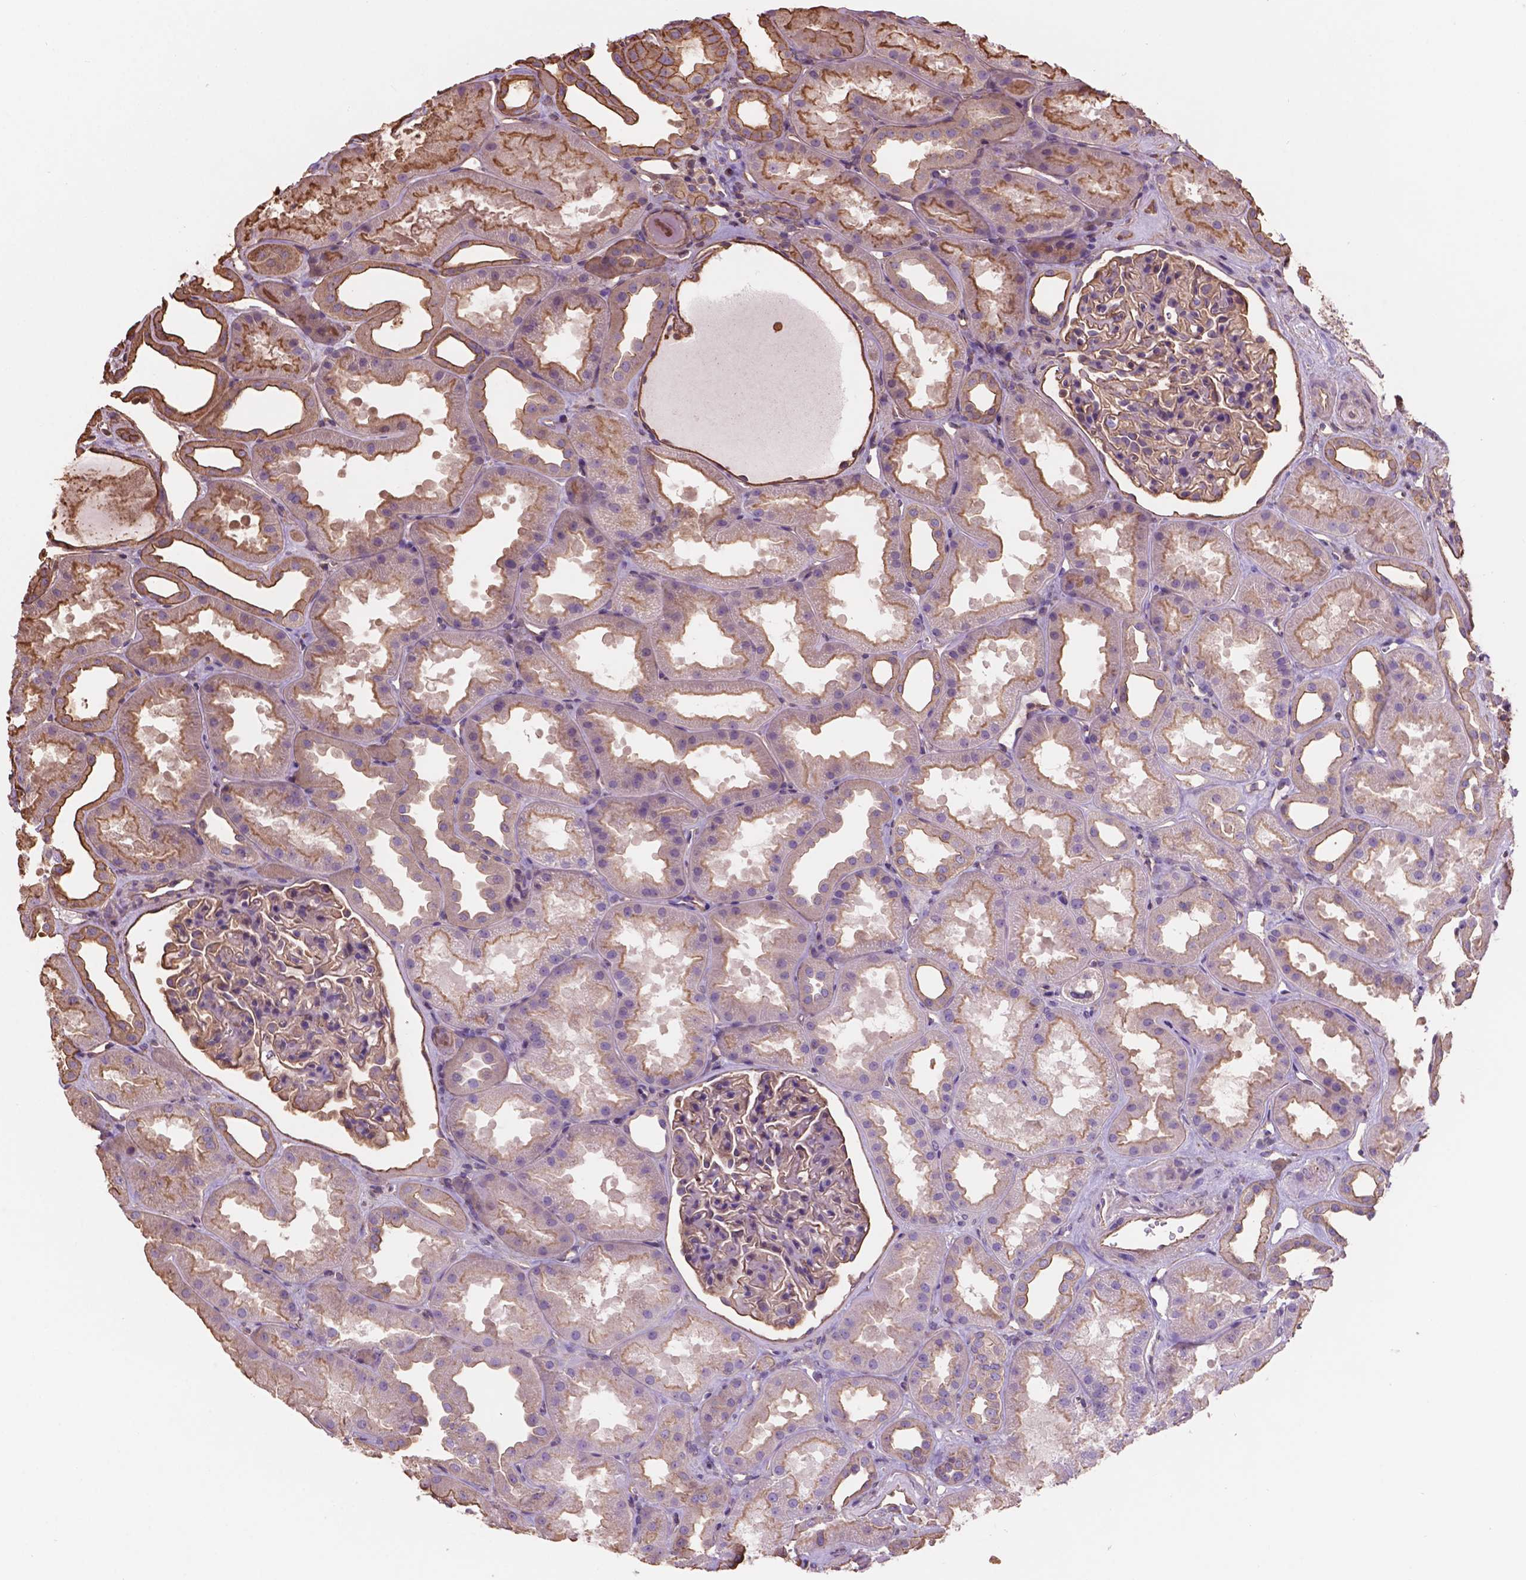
{"staining": {"intensity": "moderate", "quantity": "25%-75%", "location": "cytoplasmic/membranous"}, "tissue": "kidney", "cell_type": "Cells in glomeruli", "image_type": "normal", "snomed": [{"axis": "morphology", "description": "Normal tissue, NOS"}, {"axis": "topography", "description": "Kidney"}], "caption": "A histopathology image showing moderate cytoplasmic/membranous staining in about 25%-75% of cells in glomeruli in benign kidney, as visualized by brown immunohistochemical staining.", "gene": "NIPA2", "patient": {"sex": "male", "age": 61}}